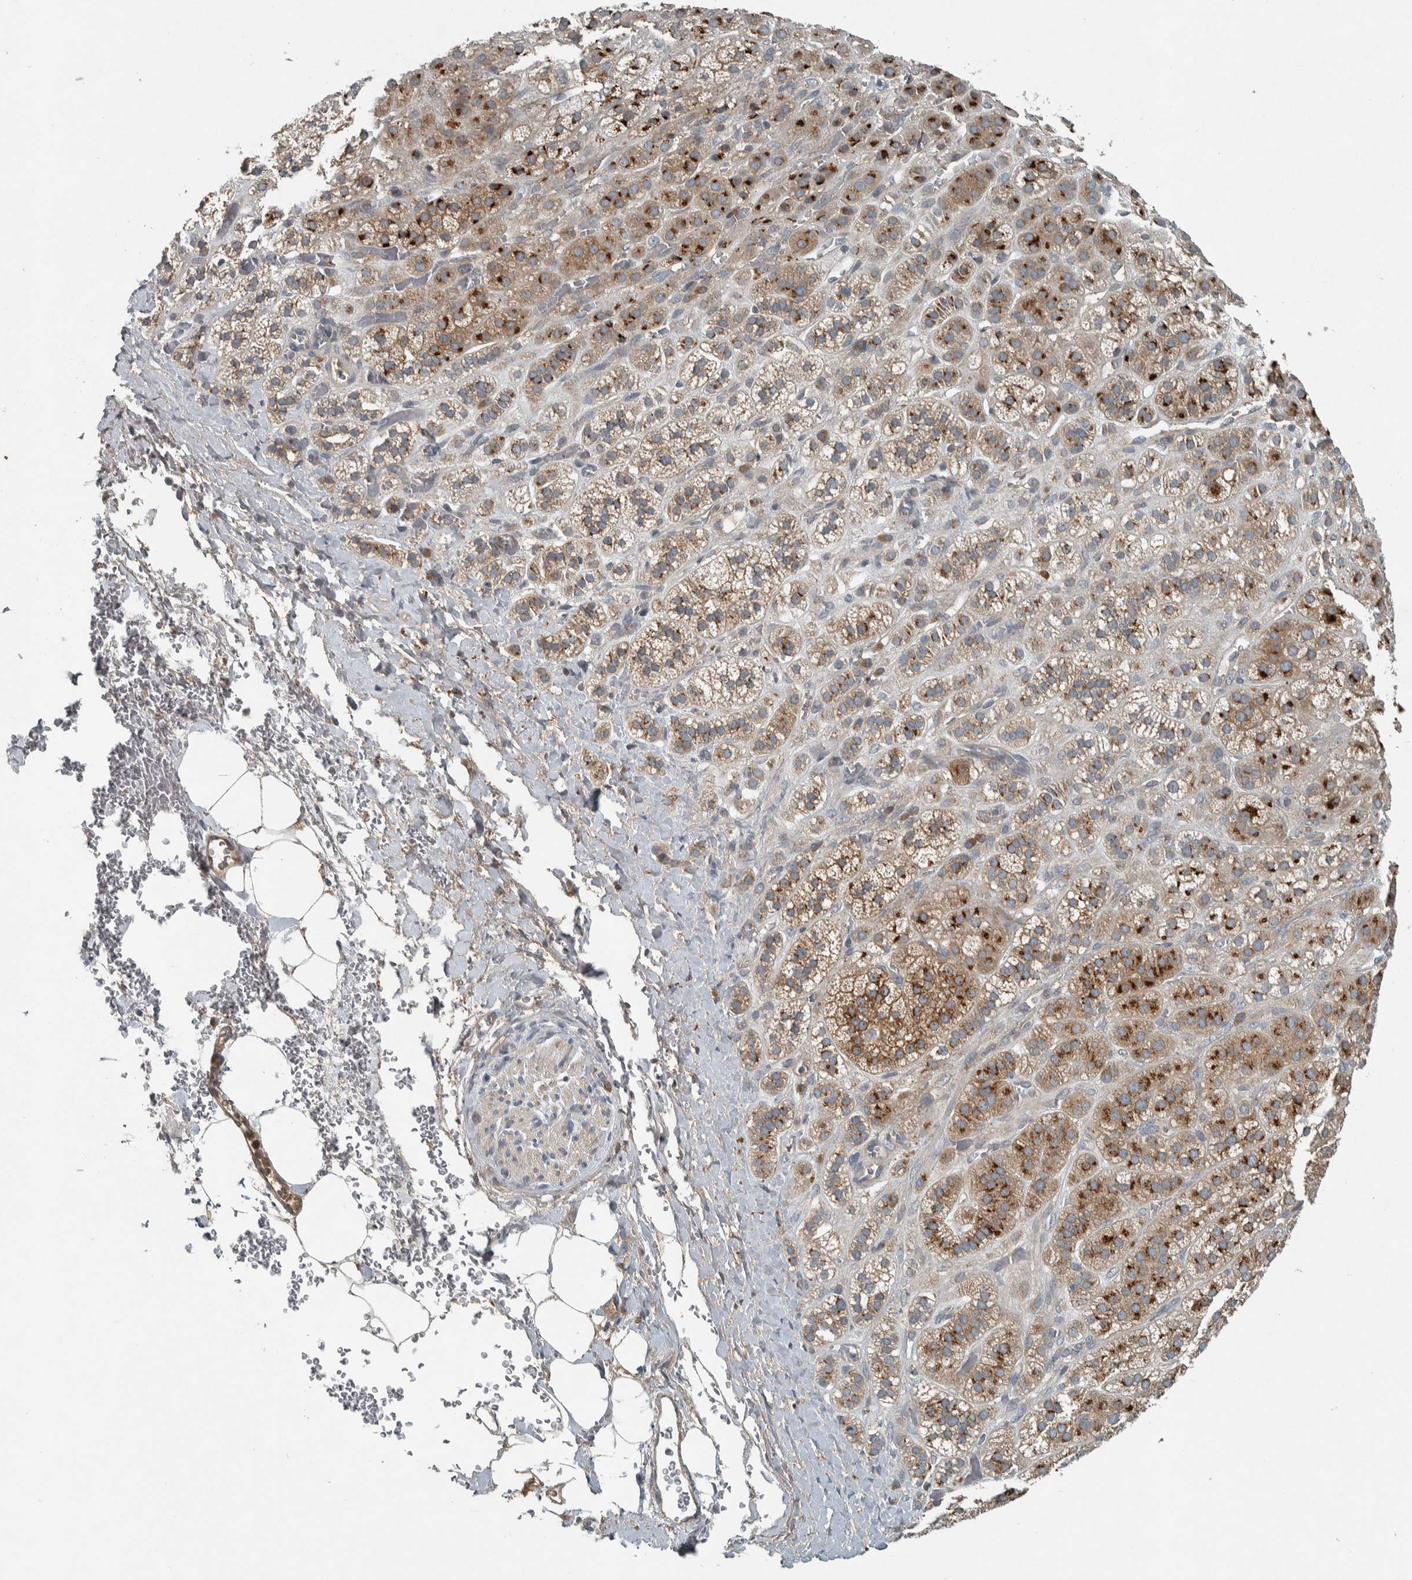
{"staining": {"intensity": "strong", "quantity": "25%-75%", "location": "cytoplasmic/membranous"}, "tissue": "adrenal gland", "cell_type": "Glandular cells", "image_type": "normal", "snomed": [{"axis": "morphology", "description": "Normal tissue, NOS"}, {"axis": "topography", "description": "Adrenal gland"}], "caption": "Protein staining of benign adrenal gland displays strong cytoplasmic/membranous staining in approximately 25%-75% of glandular cells.", "gene": "CLCN2", "patient": {"sex": "male", "age": 56}}